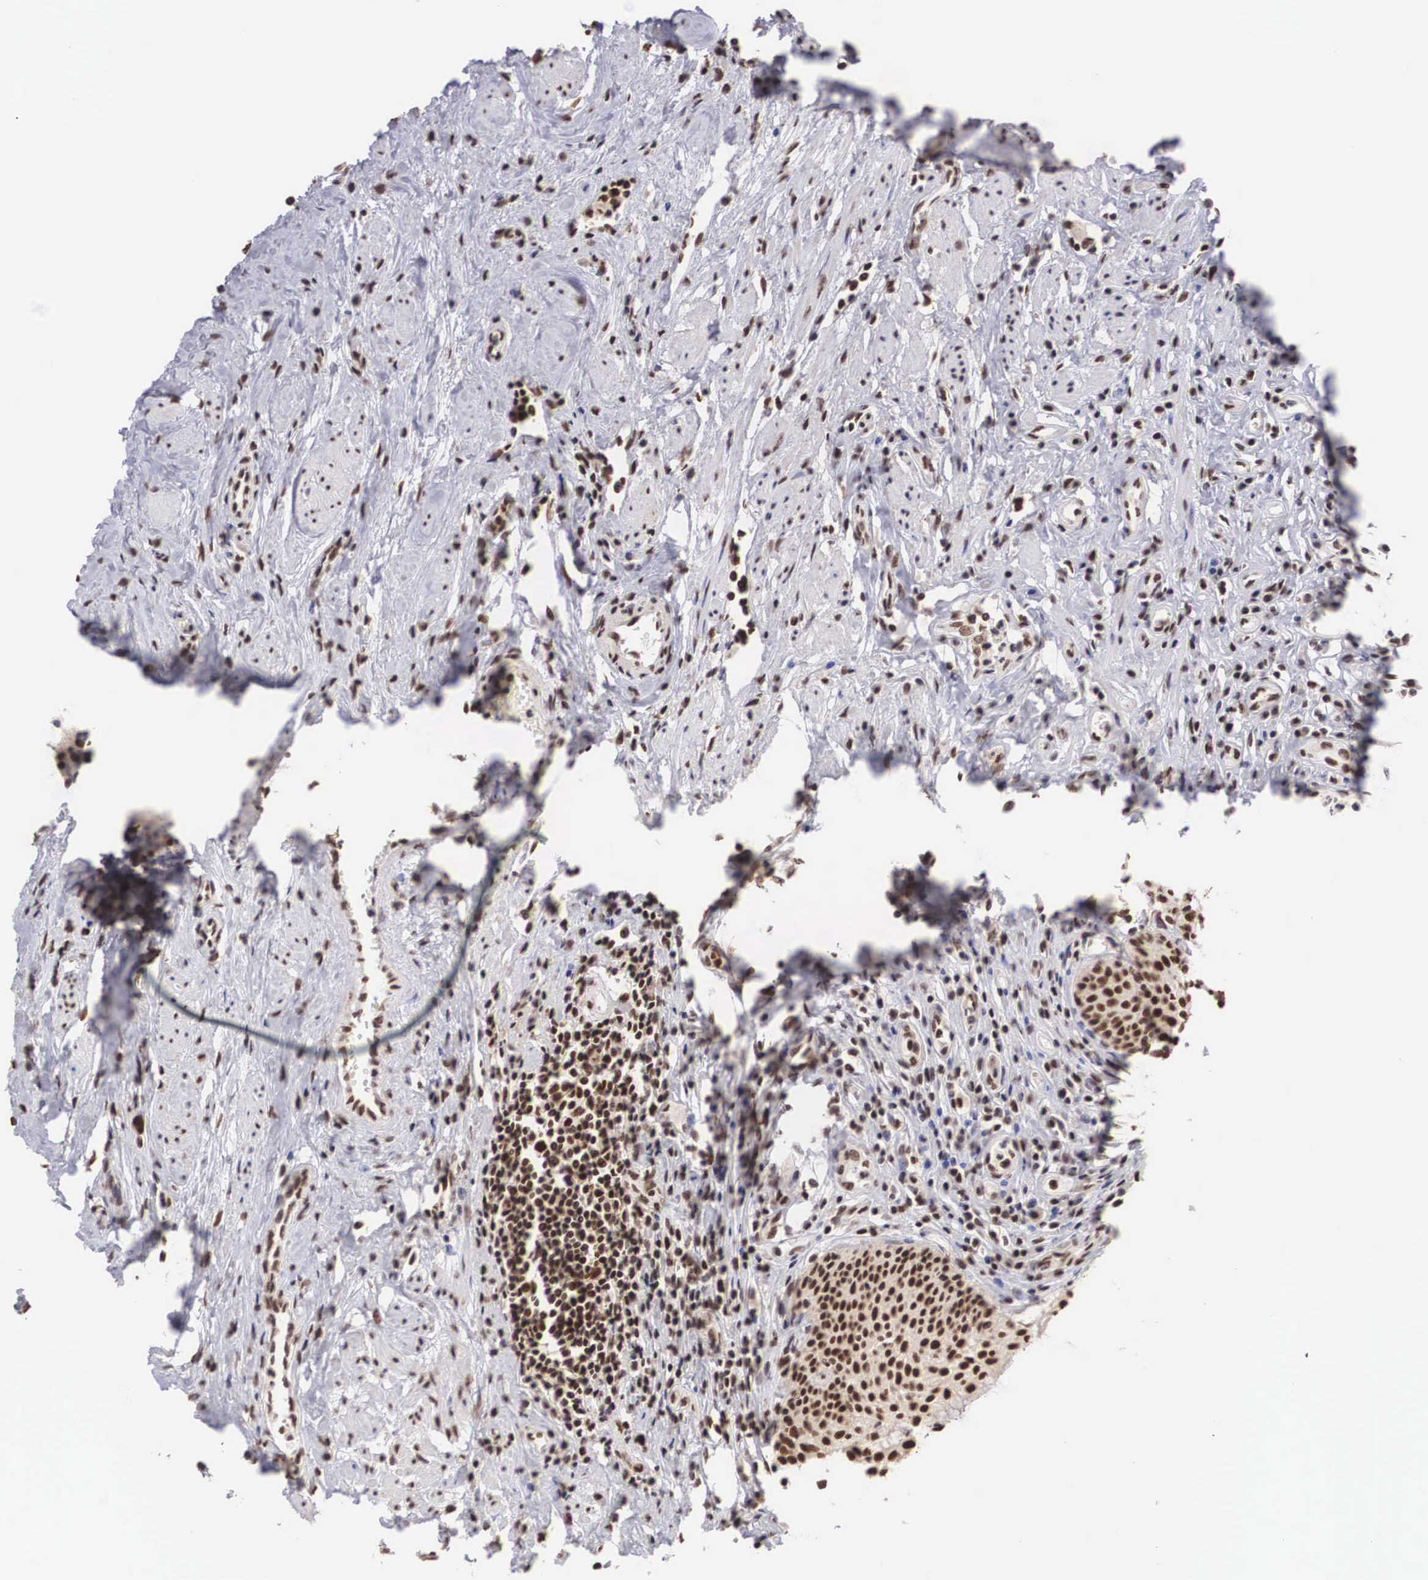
{"staining": {"intensity": "strong", "quantity": ">75%", "location": "nuclear"}, "tissue": "urinary bladder", "cell_type": "Urothelial cells", "image_type": "normal", "snomed": [{"axis": "morphology", "description": "Normal tissue, NOS"}, {"axis": "topography", "description": "Urinary bladder"}], "caption": "The micrograph demonstrates a brown stain indicating the presence of a protein in the nuclear of urothelial cells in urinary bladder. (DAB (3,3'-diaminobenzidine) = brown stain, brightfield microscopy at high magnification).", "gene": "HTATSF1", "patient": {"sex": "female", "age": 39}}